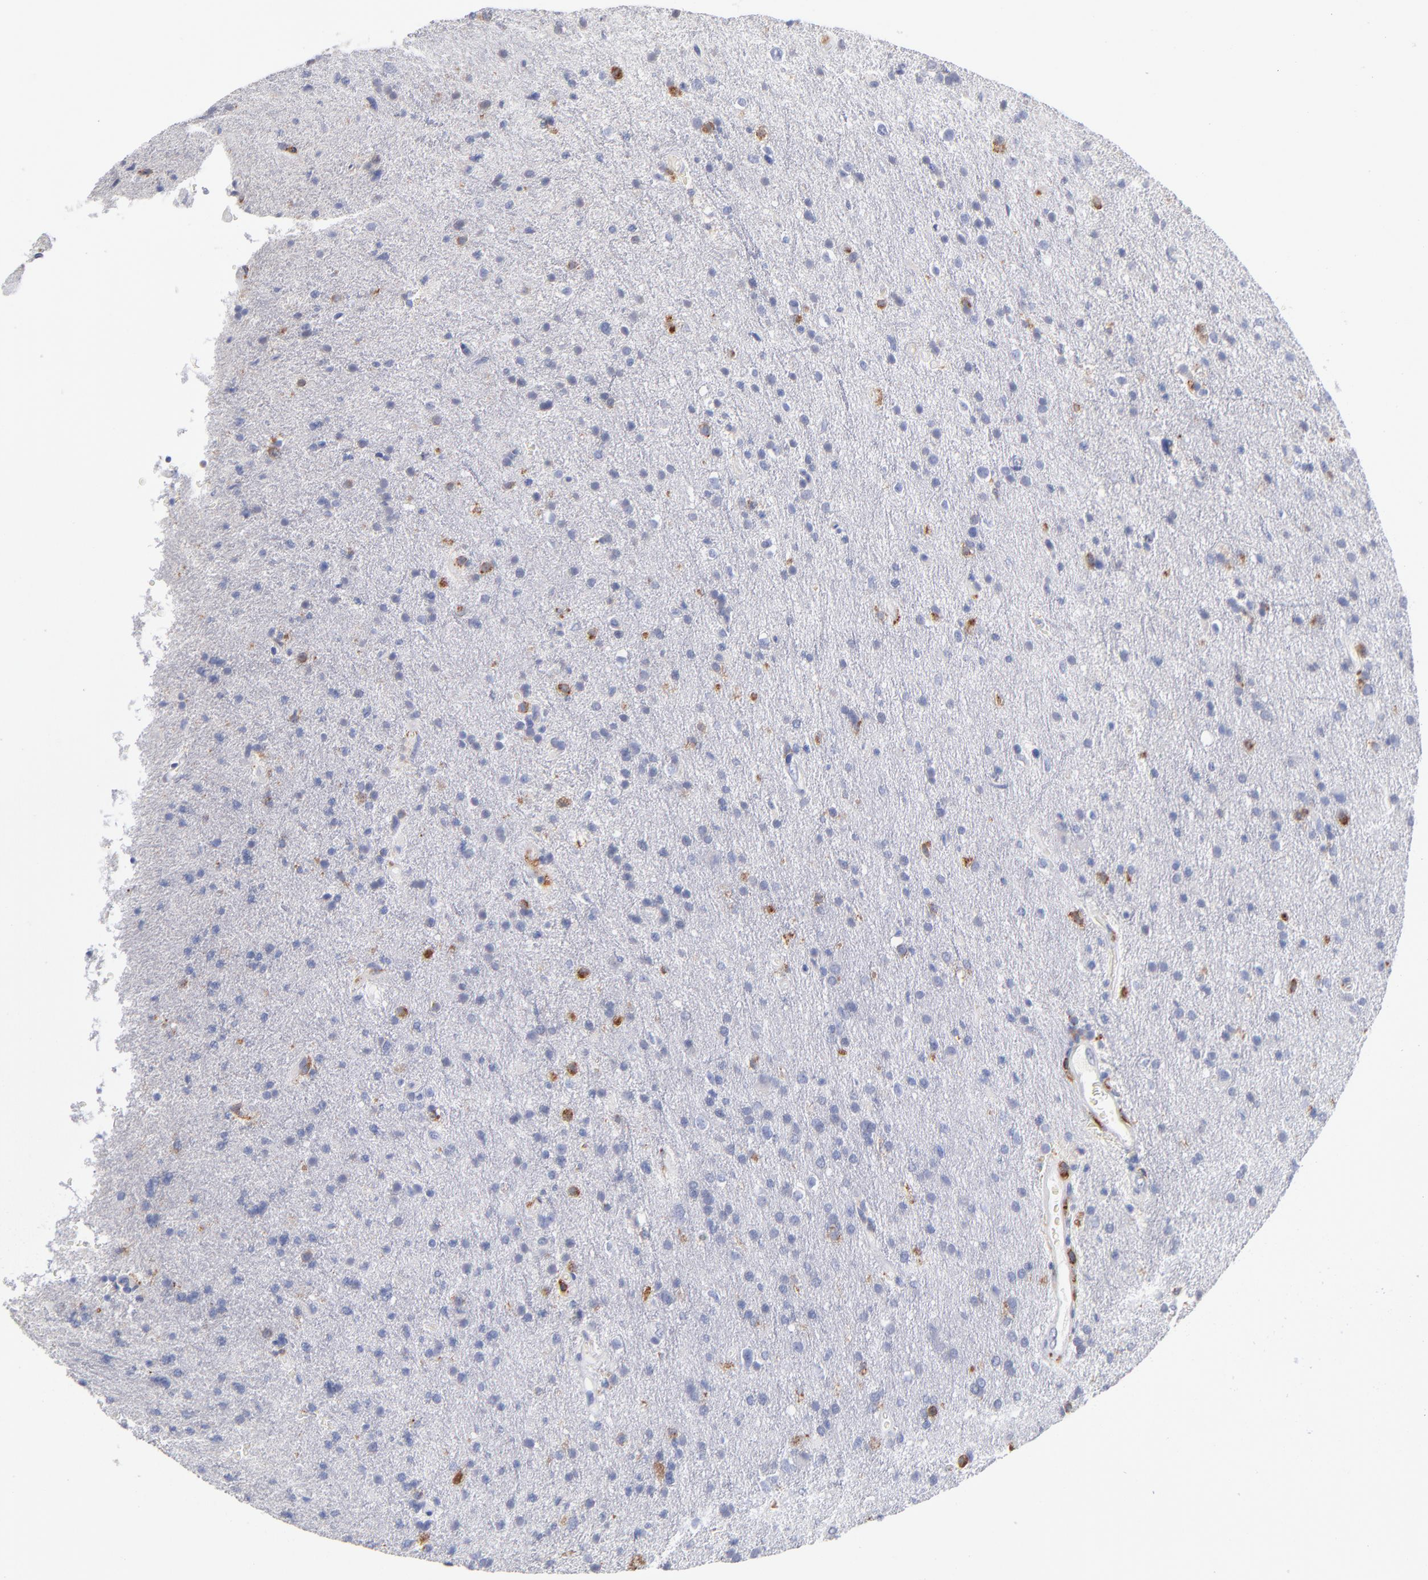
{"staining": {"intensity": "negative", "quantity": "none", "location": "none"}, "tissue": "glioma", "cell_type": "Tumor cells", "image_type": "cancer", "snomed": [{"axis": "morphology", "description": "Glioma, malignant, High grade"}, {"axis": "topography", "description": "Brain"}], "caption": "This is a histopathology image of immunohistochemistry (IHC) staining of high-grade glioma (malignant), which shows no positivity in tumor cells.", "gene": "CD180", "patient": {"sex": "male", "age": 33}}